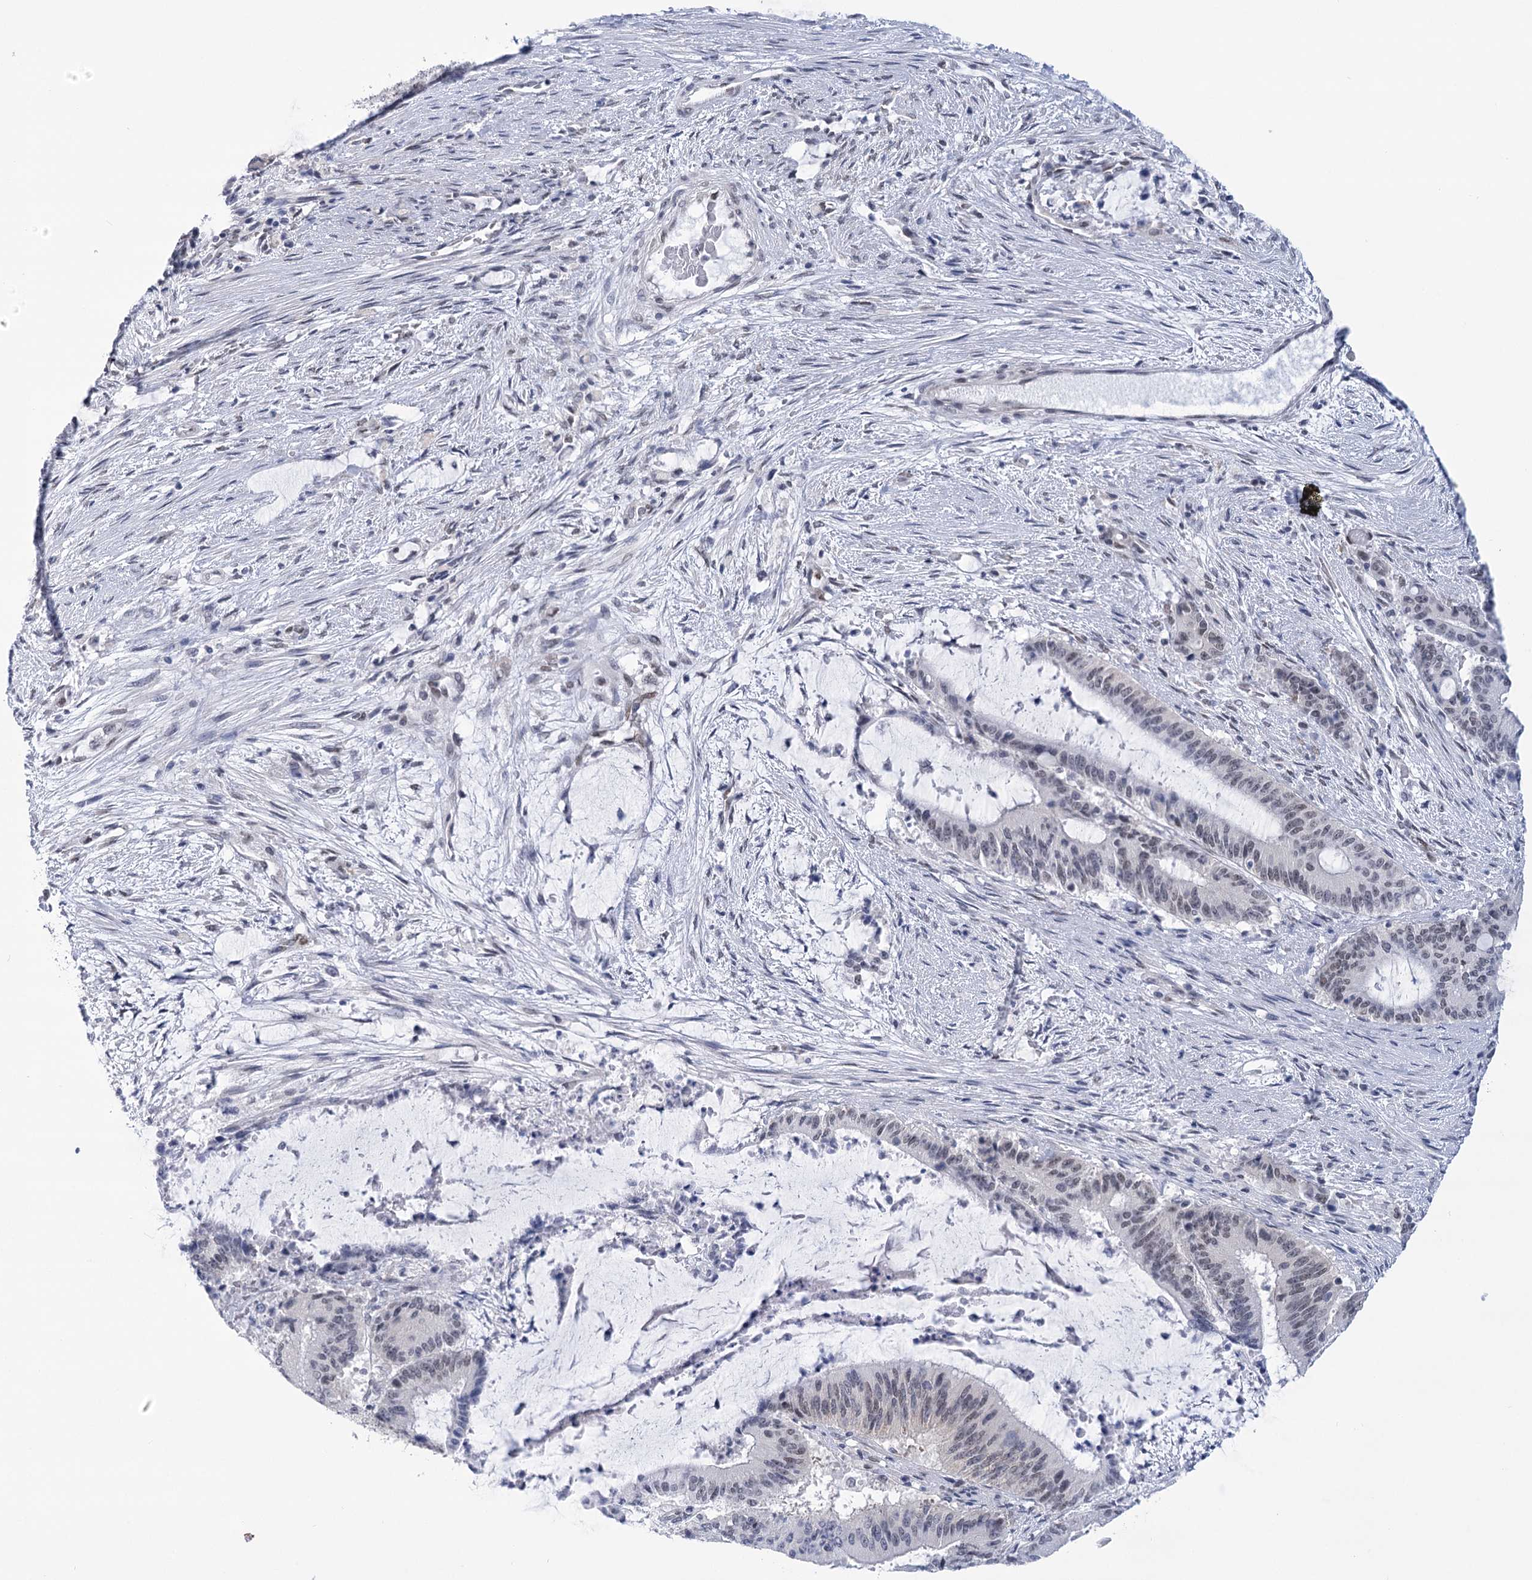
{"staining": {"intensity": "negative", "quantity": "none", "location": "none"}, "tissue": "liver cancer", "cell_type": "Tumor cells", "image_type": "cancer", "snomed": [{"axis": "morphology", "description": "Normal tissue, NOS"}, {"axis": "morphology", "description": "Cholangiocarcinoma"}, {"axis": "topography", "description": "Liver"}, {"axis": "topography", "description": "Peripheral nerve tissue"}], "caption": "The photomicrograph shows no significant positivity in tumor cells of liver cancer.", "gene": "HNRNPA0", "patient": {"sex": "female", "age": 73}}